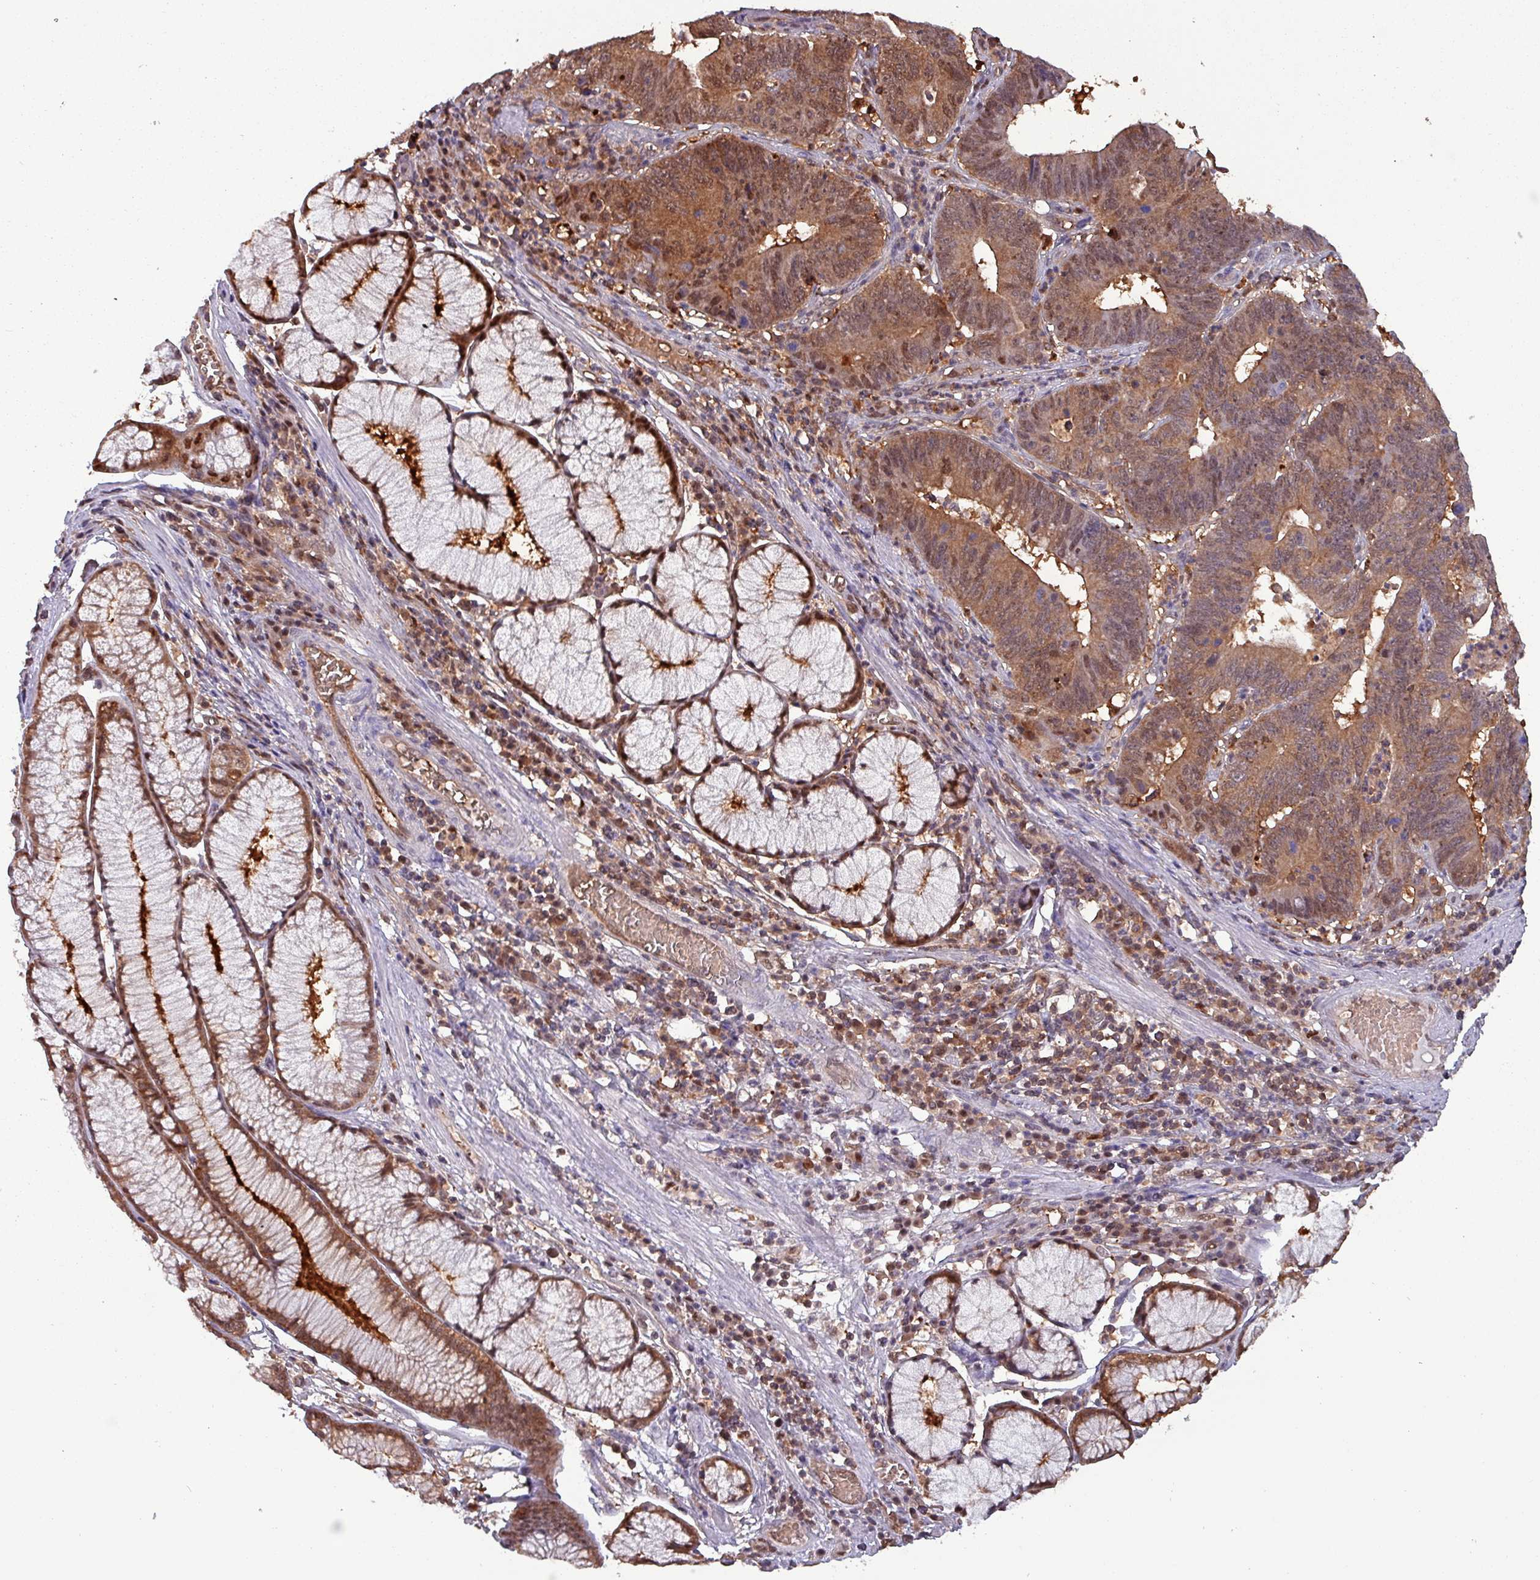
{"staining": {"intensity": "moderate", "quantity": ">75%", "location": "cytoplasmic/membranous,nuclear"}, "tissue": "stomach cancer", "cell_type": "Tumor cells", "image_type": "cancer", "snomed": [{"axis": "morphology", "description": "Adenocarcinoma, NOS"}, {"axis": "topography", "description": "Stomach"}], "caption": "Tumor cells show medium levels of moderate cytoplasmic/membranous and nuclear expression in about >75% of cells in human stomach adenocarcinoma.", "gene": "PSMB8", "patient": {"sex": "male", "age": 59}}